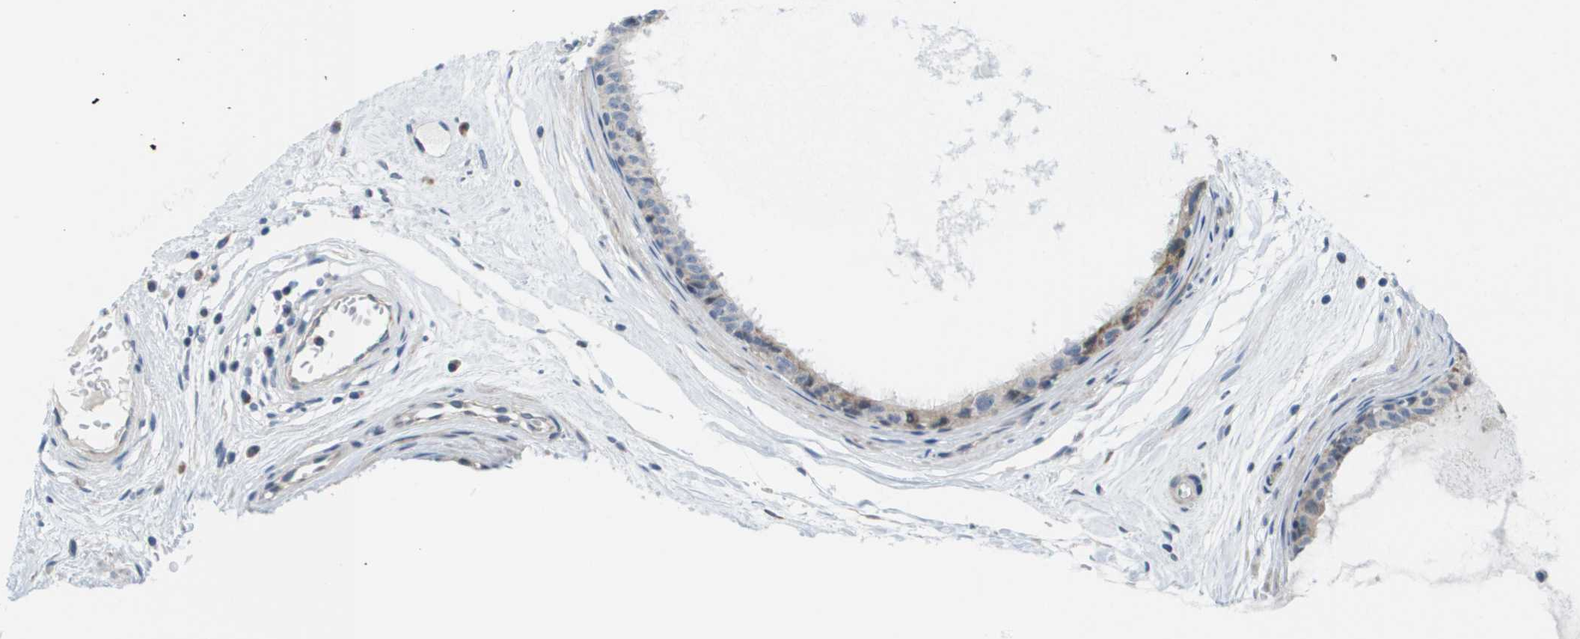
{"staining": {"intensity": "weak", "quantity": "<25%", "location": "cytoplasmic/membranous"}, "tissue": "epididymis", "cell_type": "Glandular cells", "image_type": "normal", "snomed": [{"axis": "morphology", "description": "Normal tissue, NOS"}, {"axis": "morphology", "description": "Inflammation, NOS"}, {"axis": "topography", "description": "Epididymis"}], "caption": "Glandular cells show no significant protein positivity in unremarkable epididymis.", "gene": "KRT23", "patient": {"sex": "male", "age": 85}}